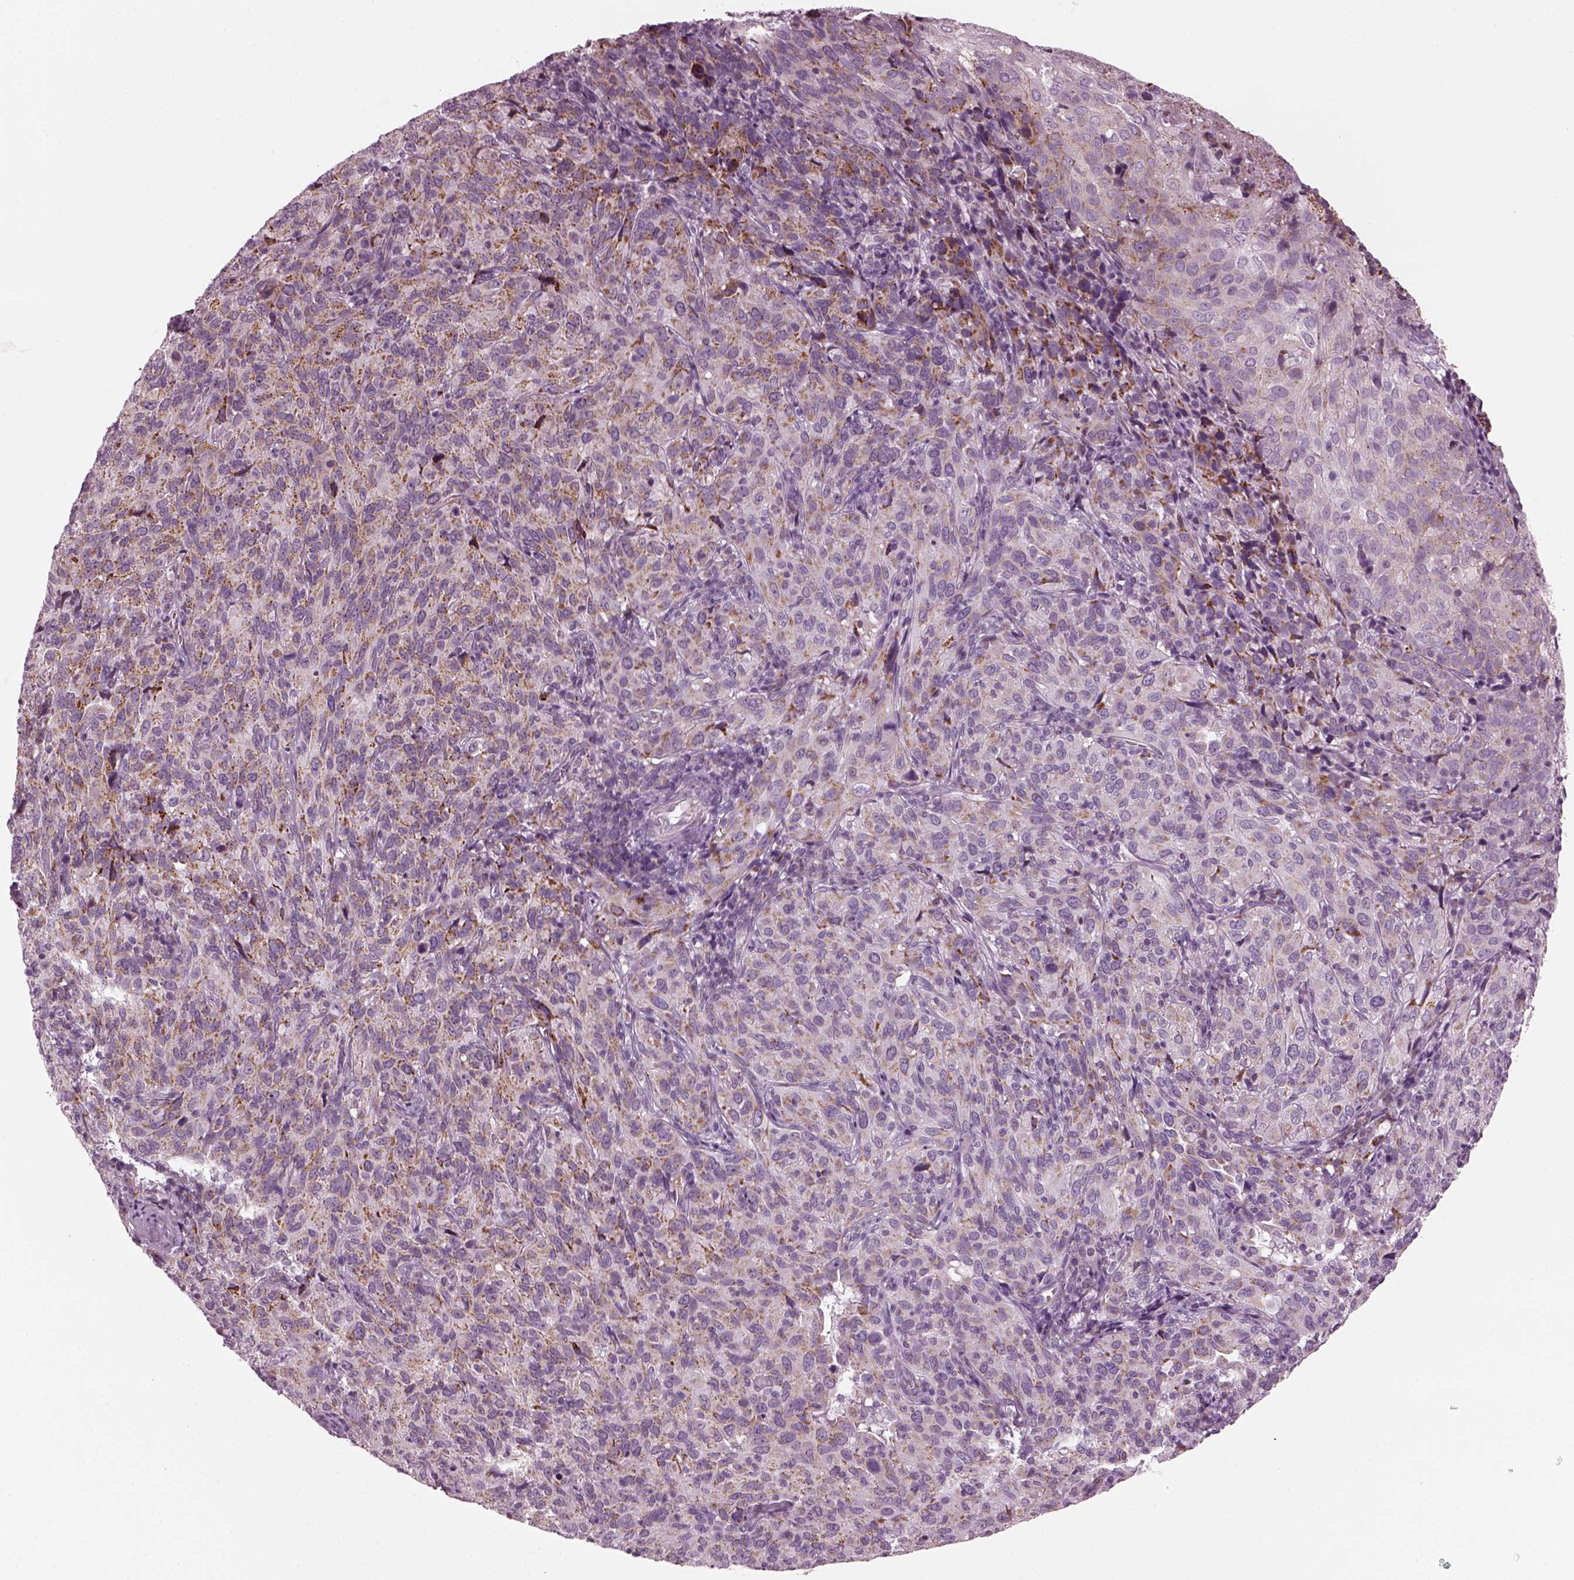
{"staining": {"intensity": "moderate", "quantity": ">75%", "location": "cytoplasmic/membranous"}, "tissue": "cervical cancer", "cell_type": "Tumor cells", "image_type": "cancer", "snomed": [{"axis": "morphology", "description": "Squamous cell carcinoma, NOS"}, {"axis": "topography", "description": "Cervix"}], "caption": "IHC staining of cervical cancer, which displays medium levels of moderate cytoplasmic/membranous expression in approximately >75% of tumor cells indicating moderate cytoplasmic/membranous protein expression. The staining was performed using DAB (3,3'-diaminobenzidine) (brown) for protein detection and nuclei were counterstained in hematoxylin (blue).", "gene": "RIMS2", "patient": {"sex": "female", "age": 51}}